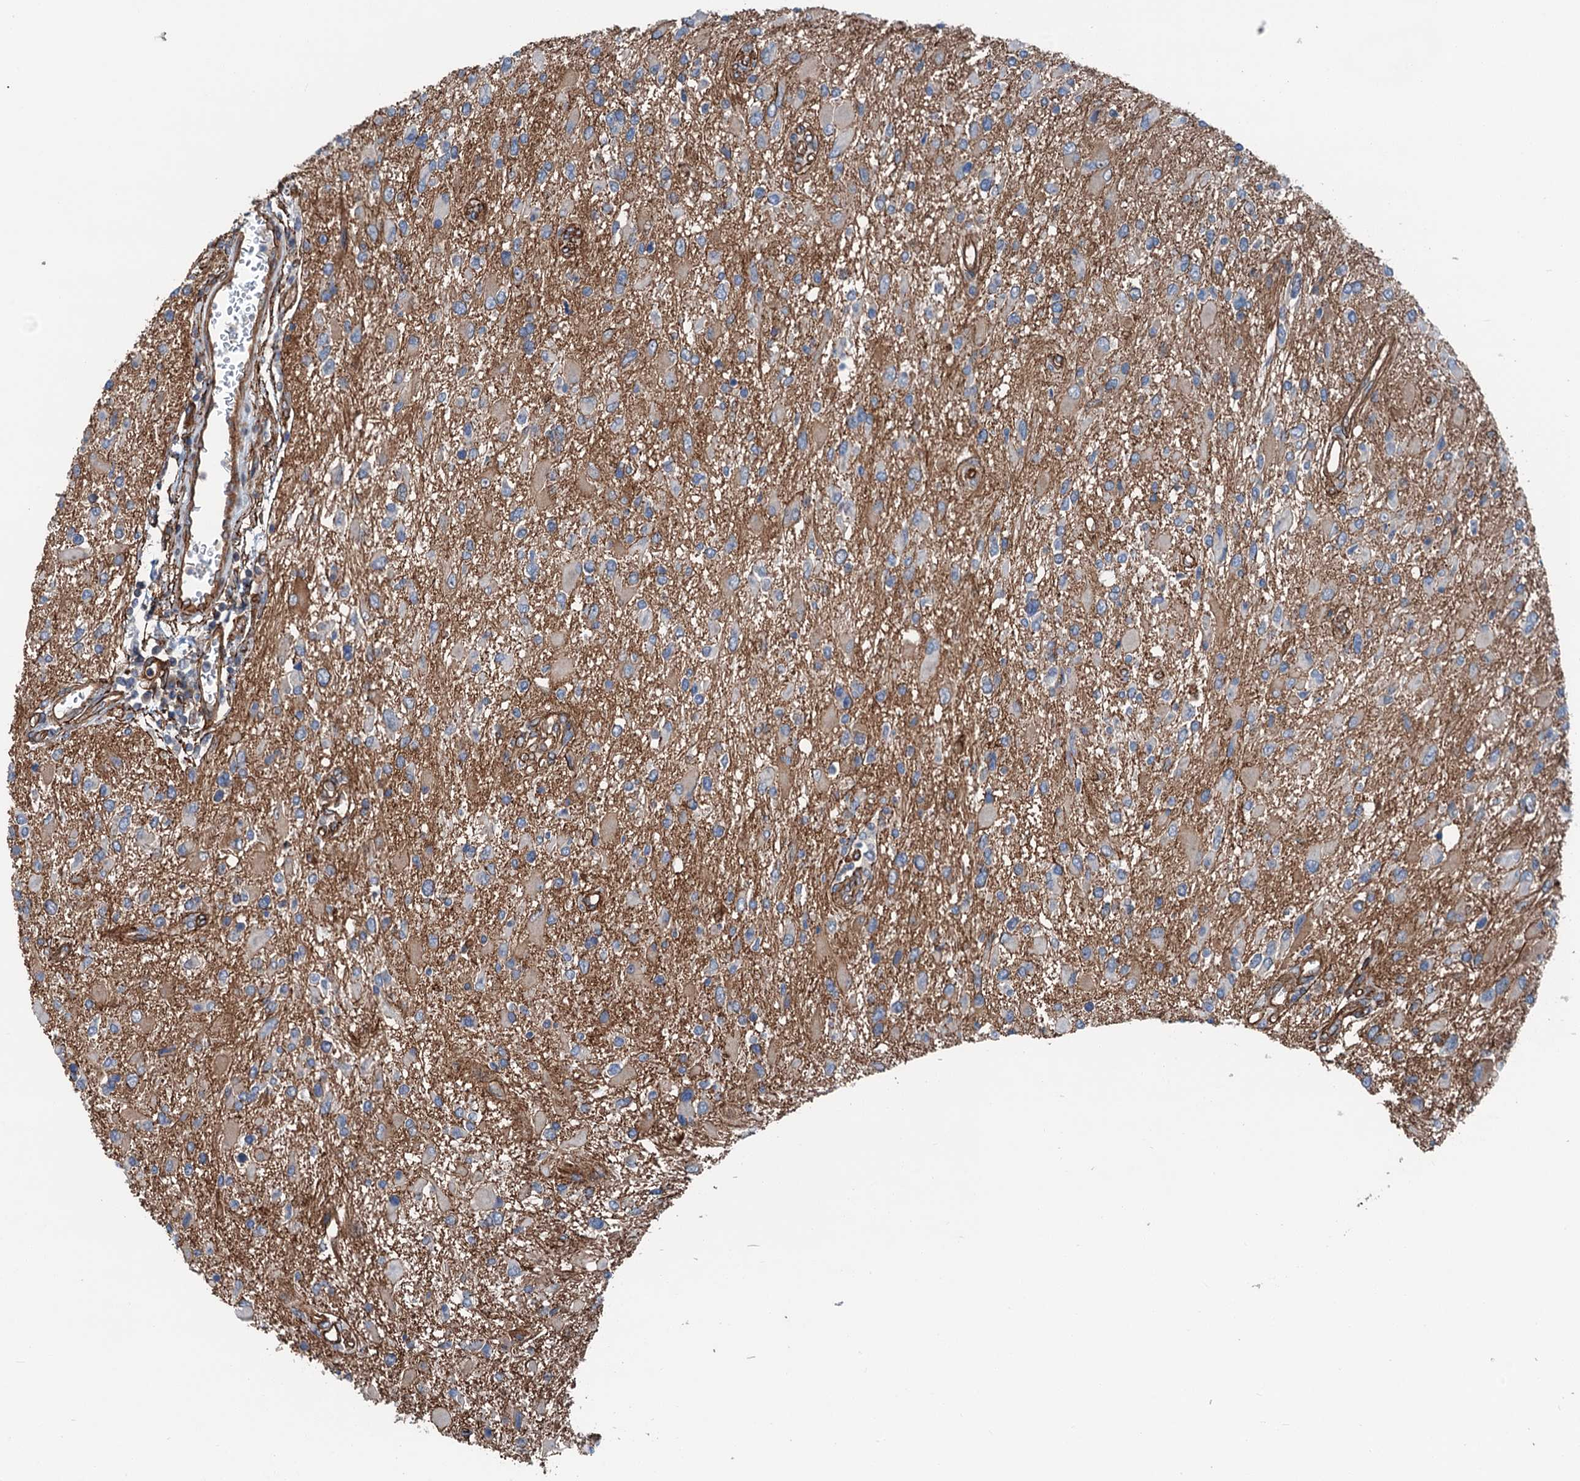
{"staining": {"intensity": "weak", "quantity": "25%-75%", "location": "cytoplasmic/membranous"}, "tissue": "glioma", "cell_type": "Tumor cells", "image_type": "cancer", "snomed": [{"axis": "morphology", "description": "Glioma, malignant, High grade"}, {"axis": "topography", "description": "Brain"}], "caption": "Protein expression analysis of glioma shows weak cytoplasmic/membranous positivity in approximately 25%-75% of tumor cells.", "gene": "NMRAL1", "patient": {"sex": "male", "age": 53}}